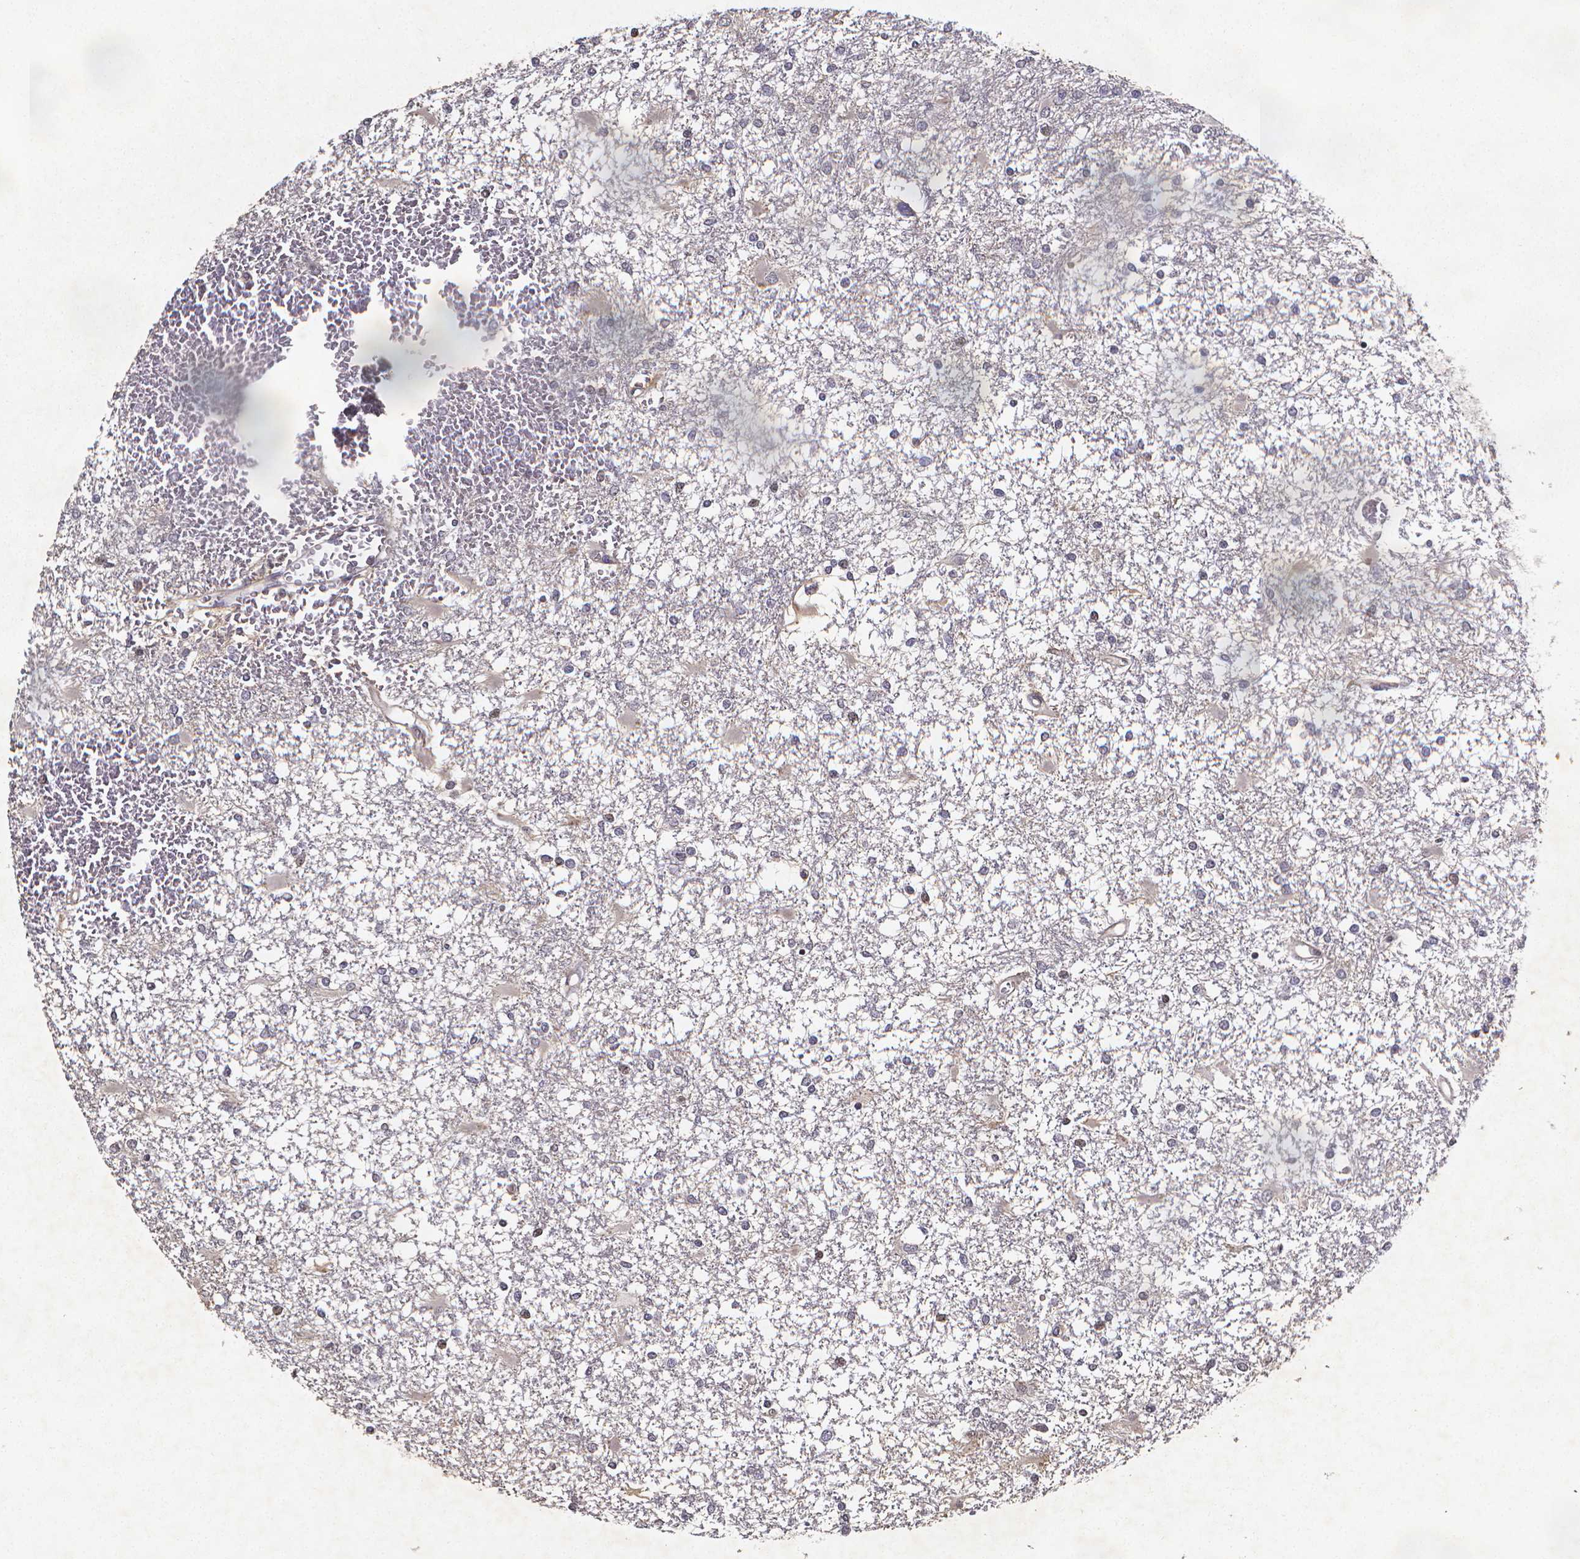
{"staining": {"intensity": "negative", "quantity": "none", "location": "none"}, "tissue": "glioma", "cell_type": "Tumor cells", "image_type": "cancer", "snomed": [{"axis": "morphology", "description": "Glioma, malignant, High grade"}, {"axis": "topography", "description": "Cerebral cortex"}], "caption": "The photomicrograph shows no staining of tumor cells in glioma. The staining is performed using DAB (3,3'-diaminobenzidine) brown chromogen with nuclei counter-stained in using hematoxylin.", "gene": "TP73", "patient": {"sex": "male", "age": 79}}